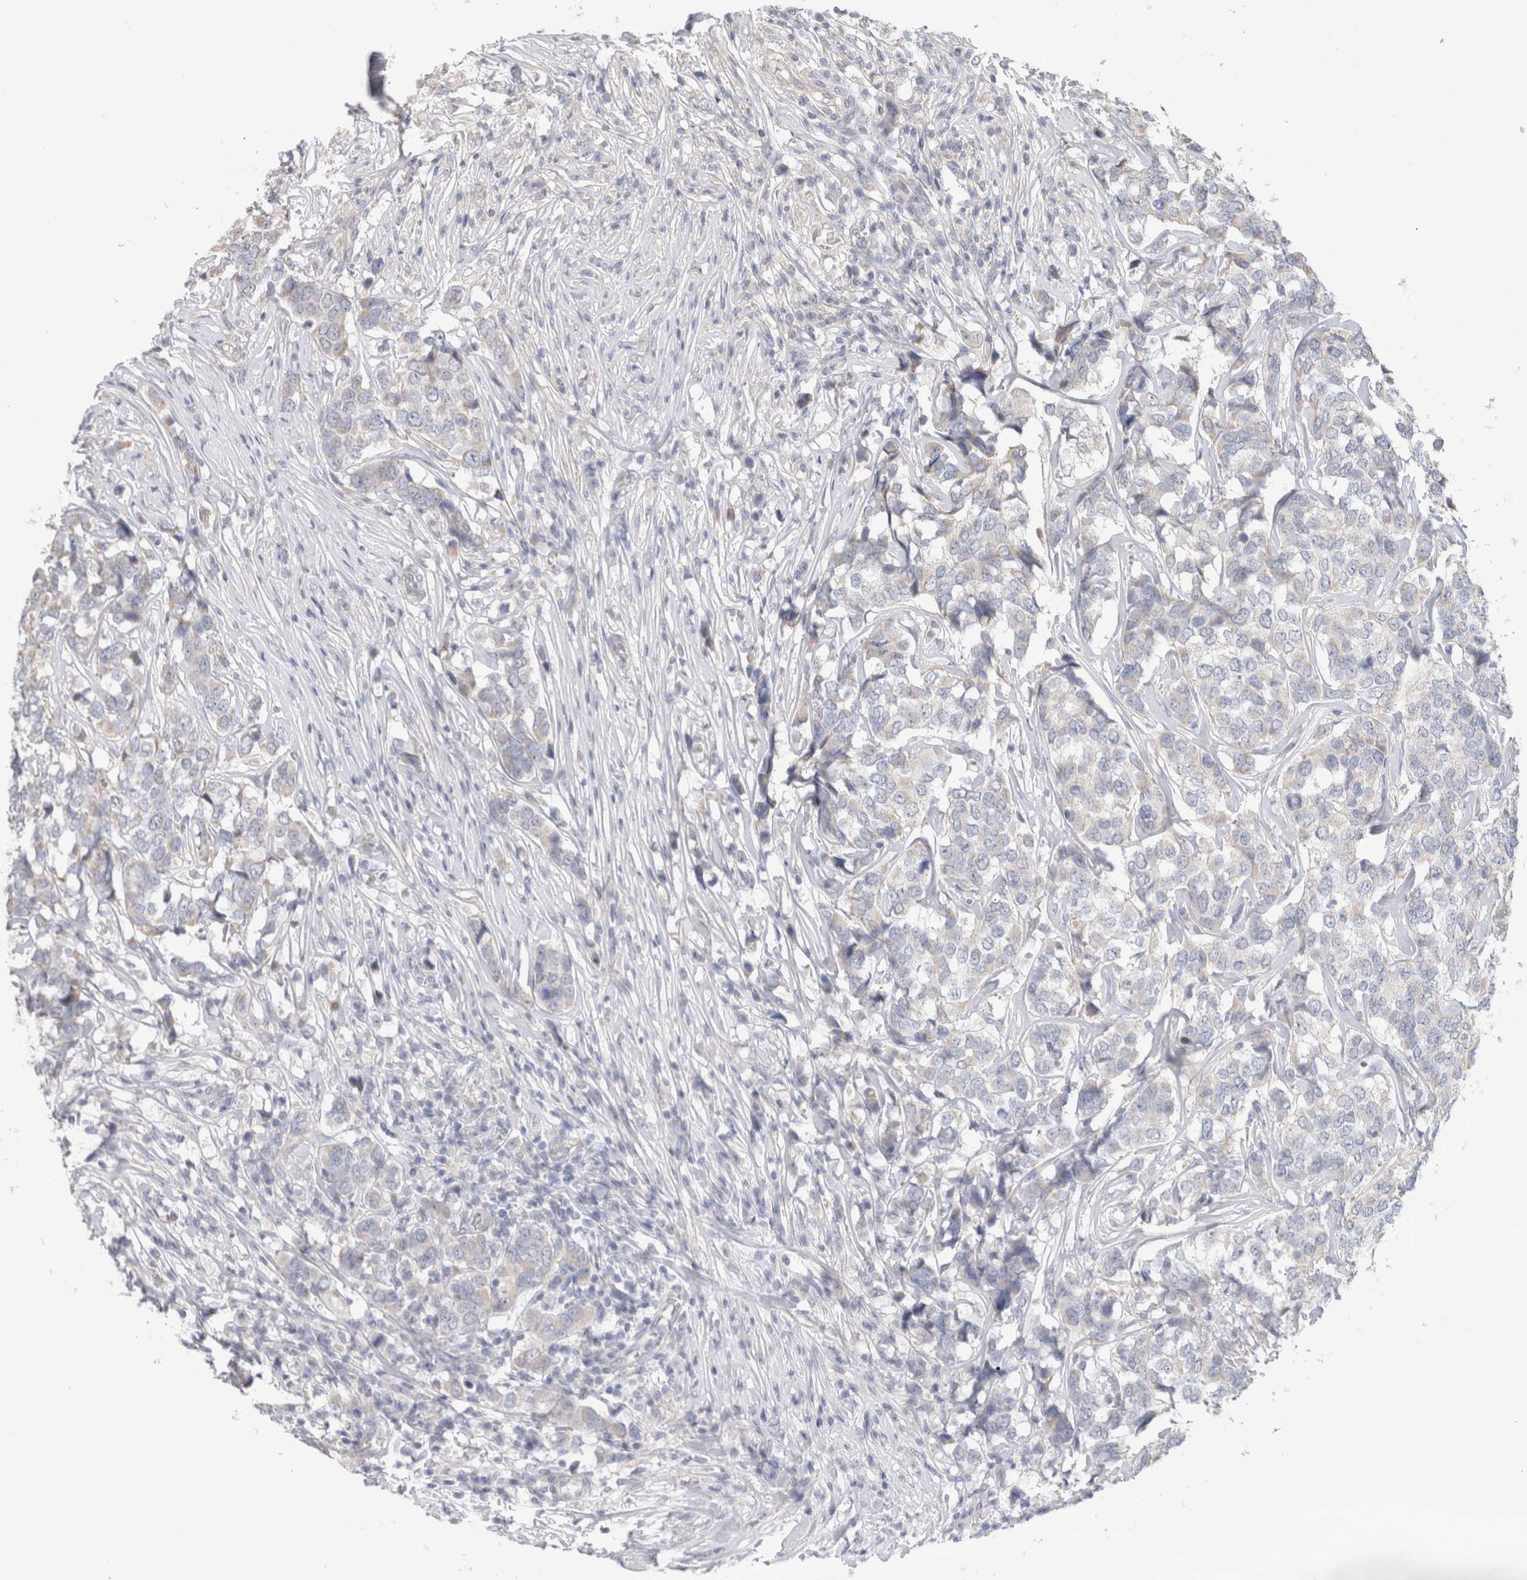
{"staining": {"intensity": "negative", "quantity": "none", "location": "none"}, "tissue": "breast cancer", "cell_type": "Tumor cells", "image_type": "cancer", "snomed": [{"axis": "morphology", "description": "Lobular carcinoma"}, {"axis": "topography", "description": "Breast"}], "caption": "This is an IHC photomicrograph of breast cancer. There is no expression in tumor cells.", "gene": "DMD", "patient": {"sex": "female", "age": 59}}